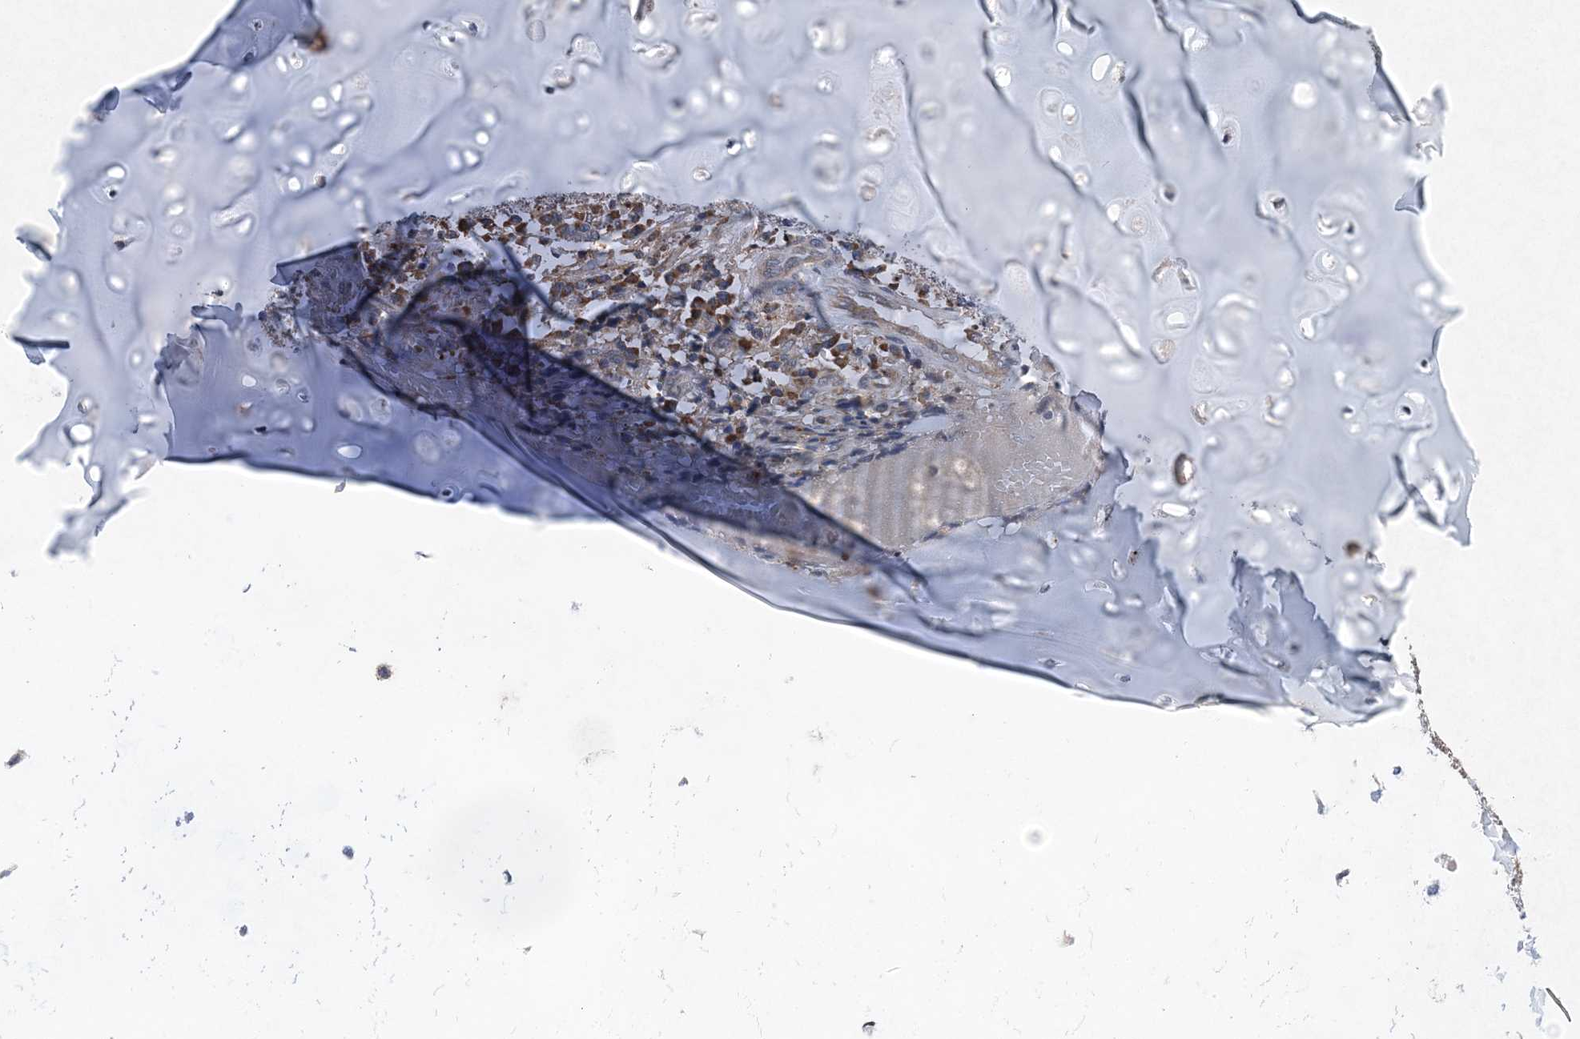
{"staining": {"intensity": "negative", "quantity": "none", "location": "none"}, "tissue": "adipose tissue", "cell_type": "Adipocytes", "image_type": "normal", "snomed": [{"axis": "morphology", "description": "Normal tissue, NOS"}, {"axis": "morphology", "description": "Basal cell carcinoma"}, {"axis": "topography", "description": "Cartilage tissue"}, {"axis": "topography", "description": "Nasopharynx"}, {"axis": "topography", "description": "Oral tissue"}], "caption": "The micrograph demonstrates no staining of adipocytes in normal adipose tissue.", "gene": "PROSER1", "patient": {"sex": "female", "age": 77}}